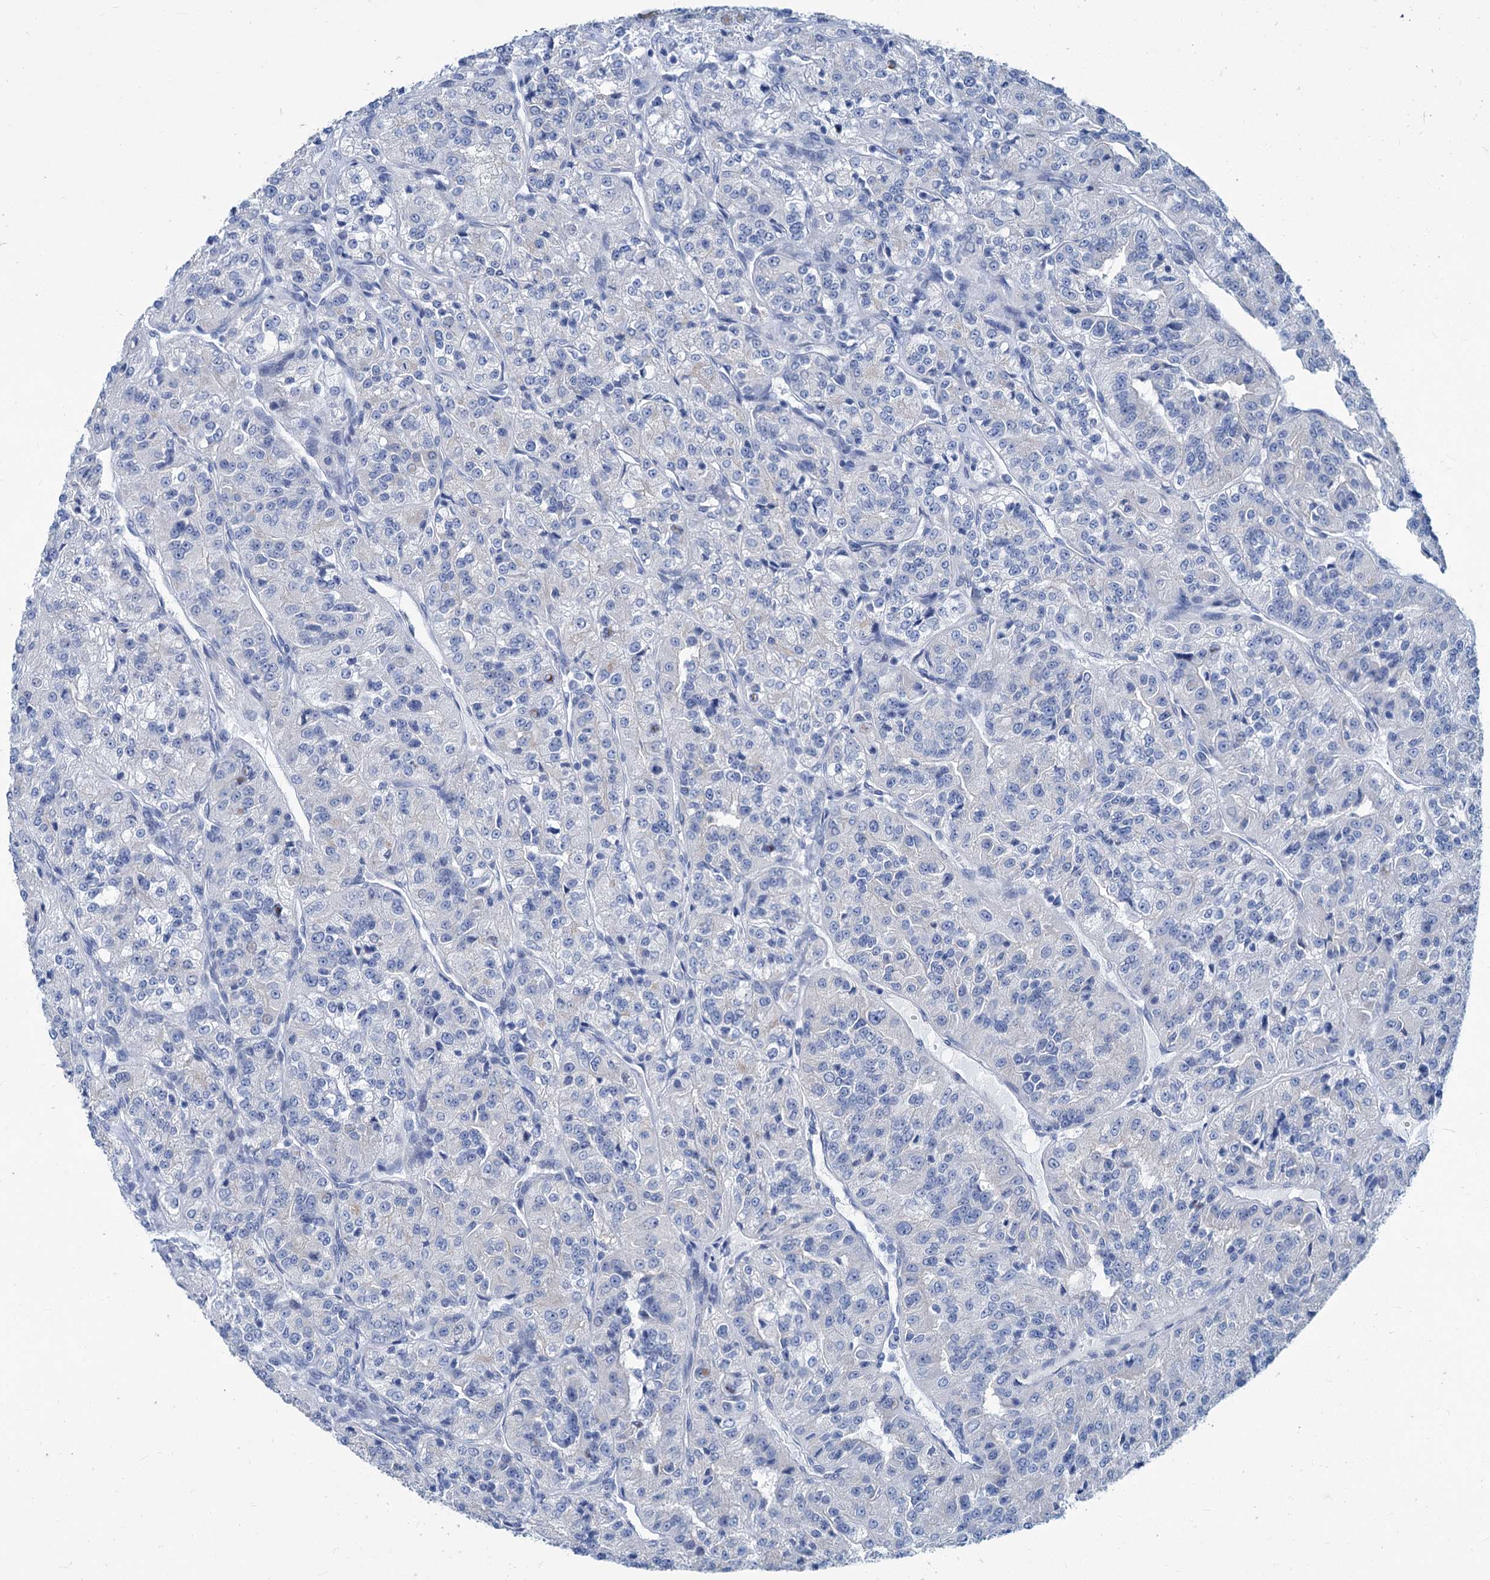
{"staining": {"intensity": "negative", "quantity": "none", "location": "none"}, "tissue": "renal cancer", "cell_type": "Tumor cells", "image_type": "cancer", "snomed": [{"axis": "morphology", "description": "Adenocarcinoma, NOS"}, {"axis": "topography", "description": "Kidney"}], "caption": "The histopathology image displays no significant positivity in tumor cells of renal cancer (adenocarcinoma).", "gene": "NEU3", "patient": {"sex": "female", "age": 63}}